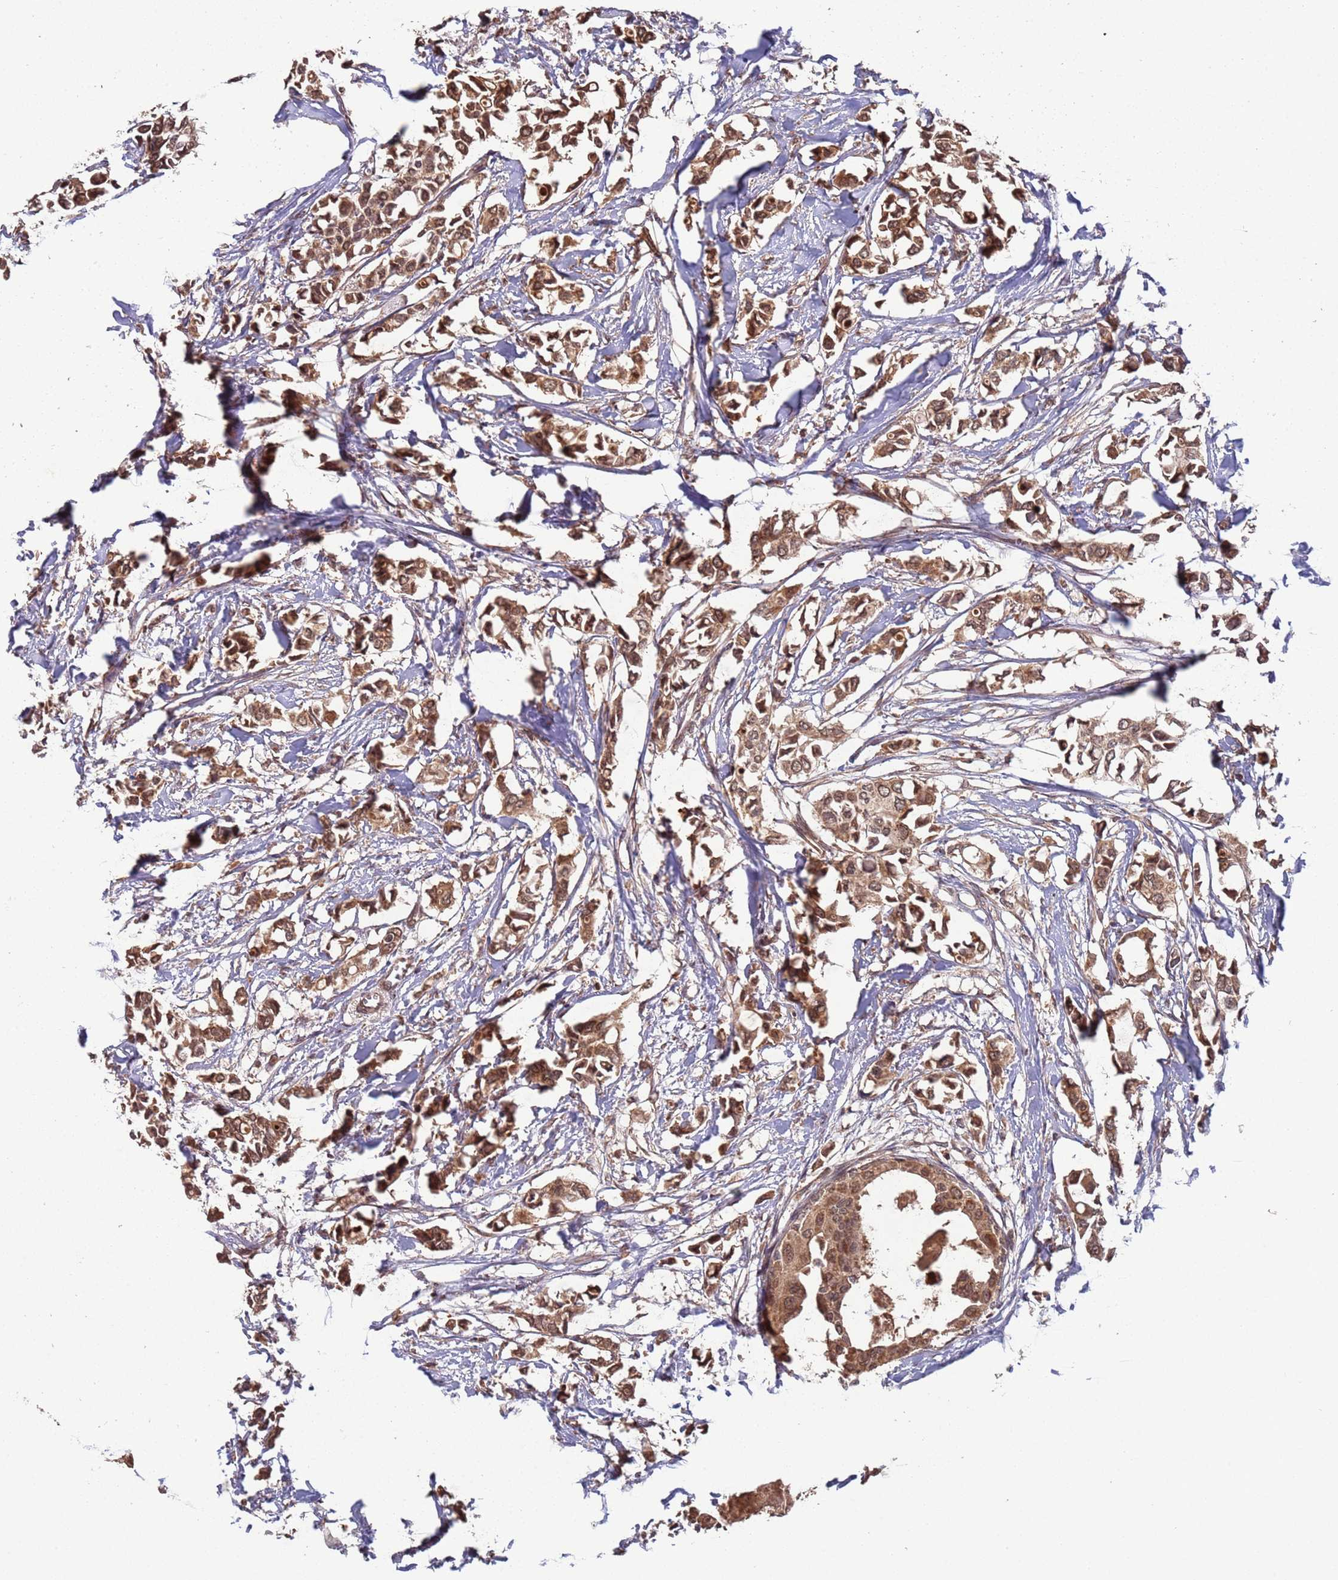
{"staining": {"intensity": "moderate", "quantity": ">75%", "location": "cytoplasmic/membranous,nuclear"}, "tissue": "breast cancer", "cell_type": "Tumor cells", "image_type": "cancer", "snomed": [{"axis": "morphology", "description": "Duct carcinoma"}, {"axis": "topography", "description": "Breast"}], "caption": "A micrograph of human invasive ductal carcinoma (breast) stained for a protein exhibits moderate cytoplasmic/membranous and nuclear brown staining in tumor cells.", "gene": "ERI1", "patient": {"sex": "female", "age": 41}}